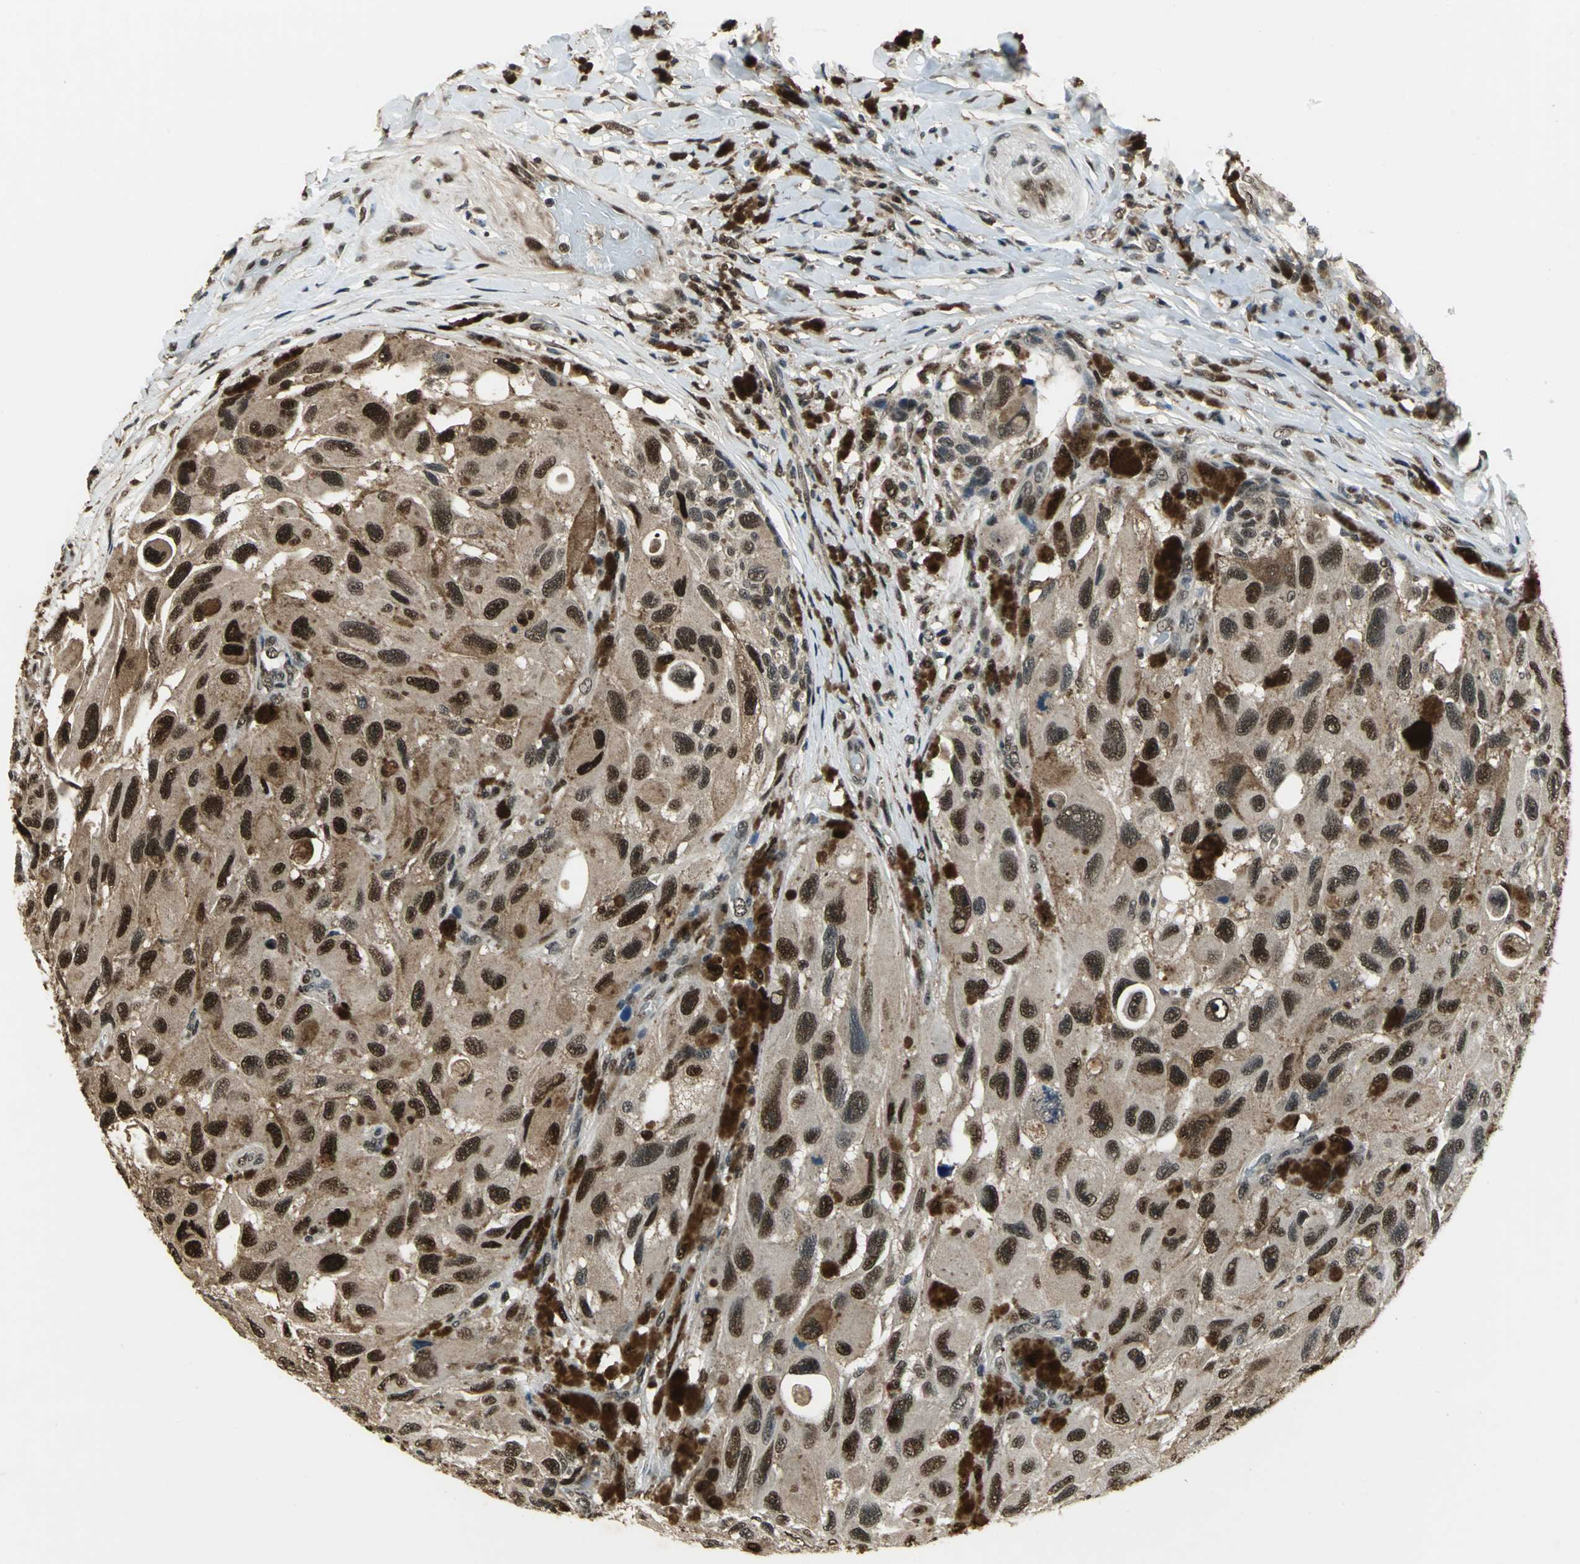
{"staining": {"intensity": "moderate", "quantity": ">75%", "location": "cytoplasmic/membranous,nuclear"}, "tissue": "melanoma", "cell_type": "Tumor cells", "image_type": "cancer", "snomed": [{"axis": "morphology", "description": "Malignant melanoma, NOS"}, {"axis": "topography", "description": "Skin"}], "caption": "Human melanoma stained with a brown dye shows moderate cytoplasmic/membranous and nuclear positive expression in about >75% of tumor cells.", "gene": "MIS18BP1", "patient": {"sex": "female", "age": 73}}